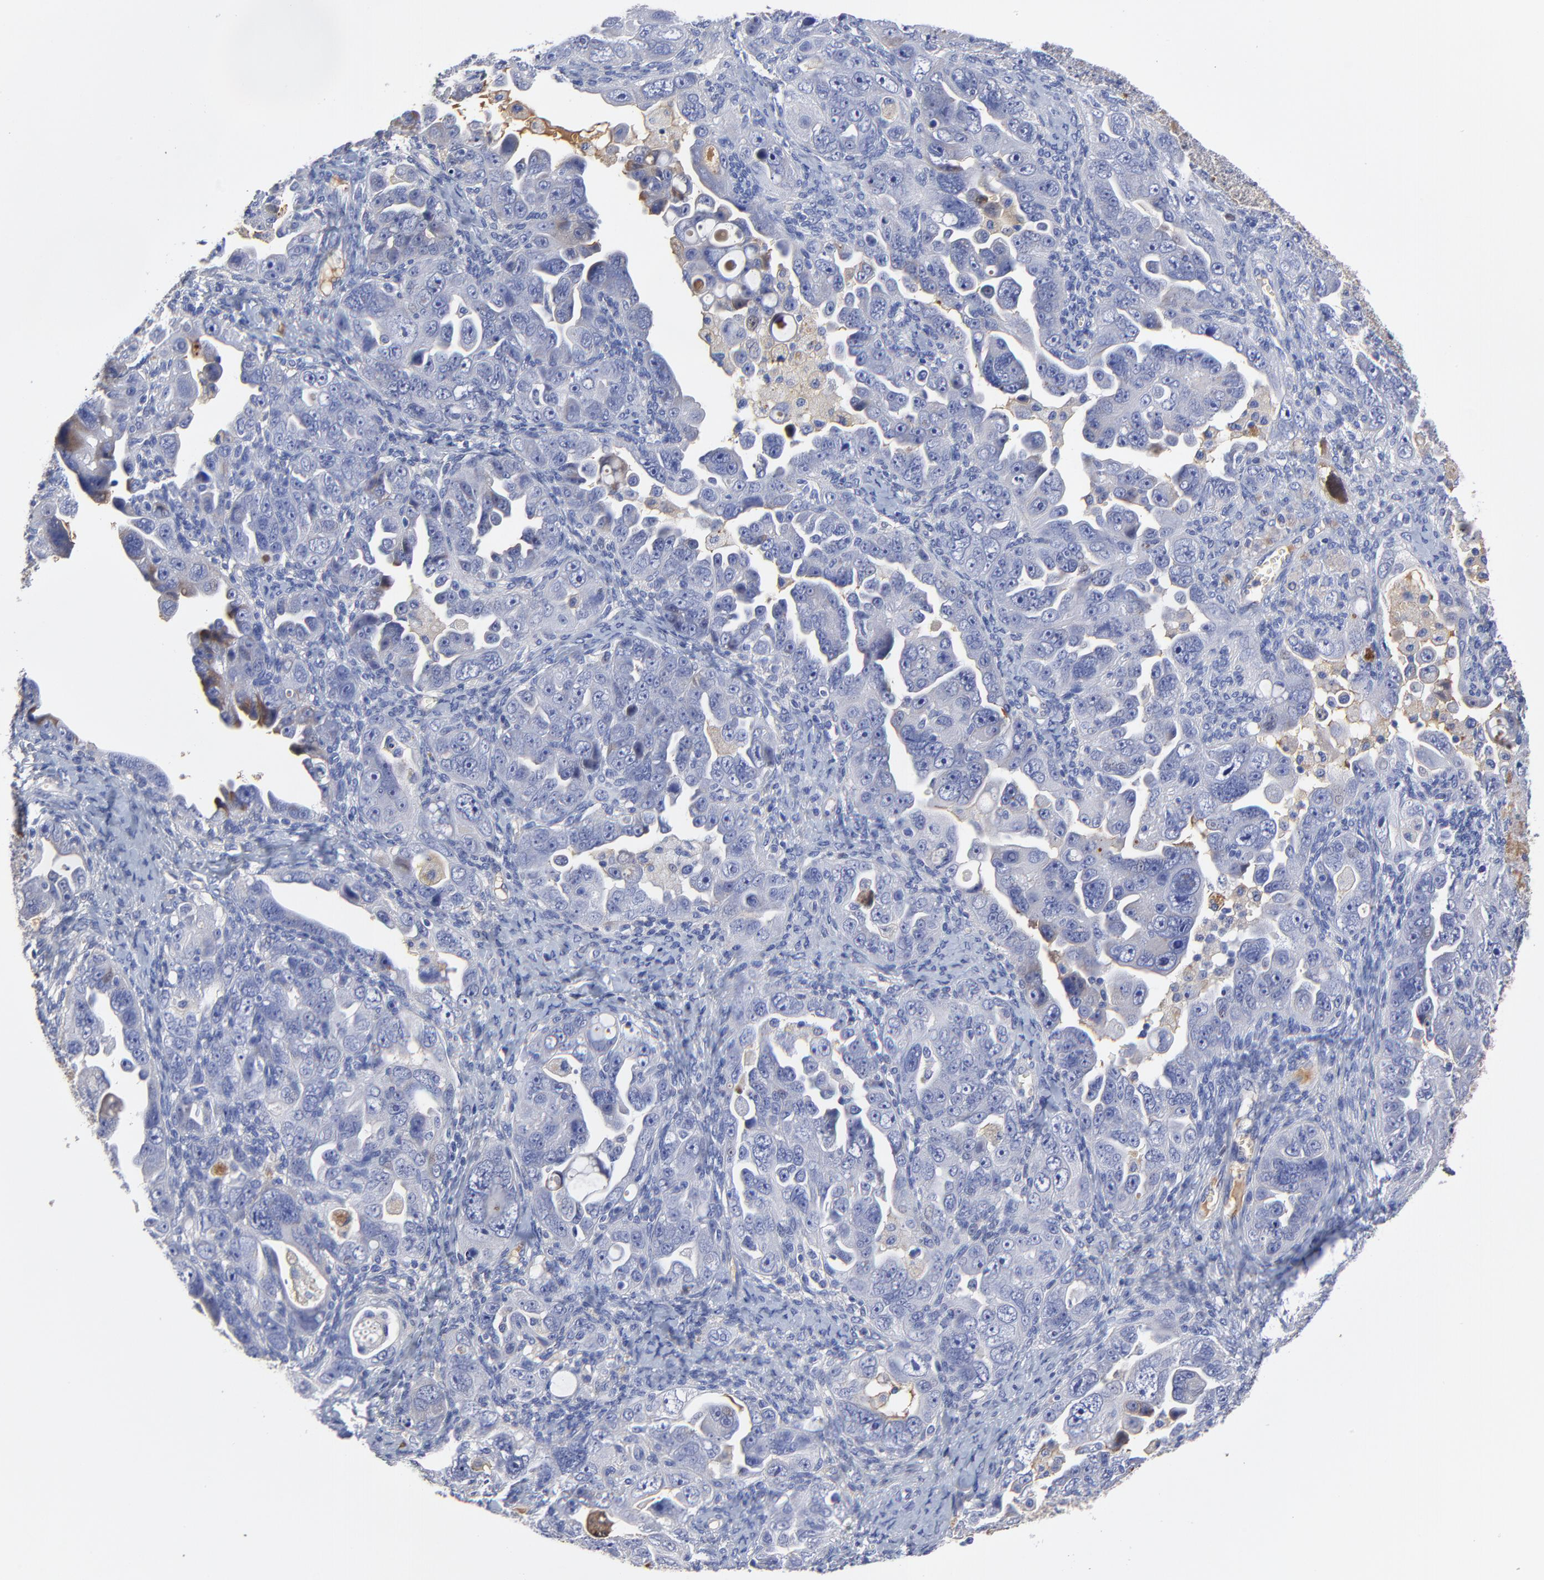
{"staining": {"intensity": "weak", "quantity": "<25%", "location": "cytoplasmic/membranous"}, "tissue": "ovarian cancer", "cell_type": "Tumor cells", "image_type": "cancer", "snomed": [{"axis": "morphology", "description": "Cystadenocarcinoma, serous, NOS"}, {"axis": "topography", "description": "Ovary"}], "caption": "This histopathology image is of ovarian cancer (serous cystadenocarcinoma) stained with immunohistochemistry (IHC) to label a protein in brown with the nuclei are counter-stained blue. There is no staining in tumor cells. (IHC, brightfield microscopy, high magnification).", "gene": "IGLV3-10", "patient": {"sex": "female", "age": 66}}